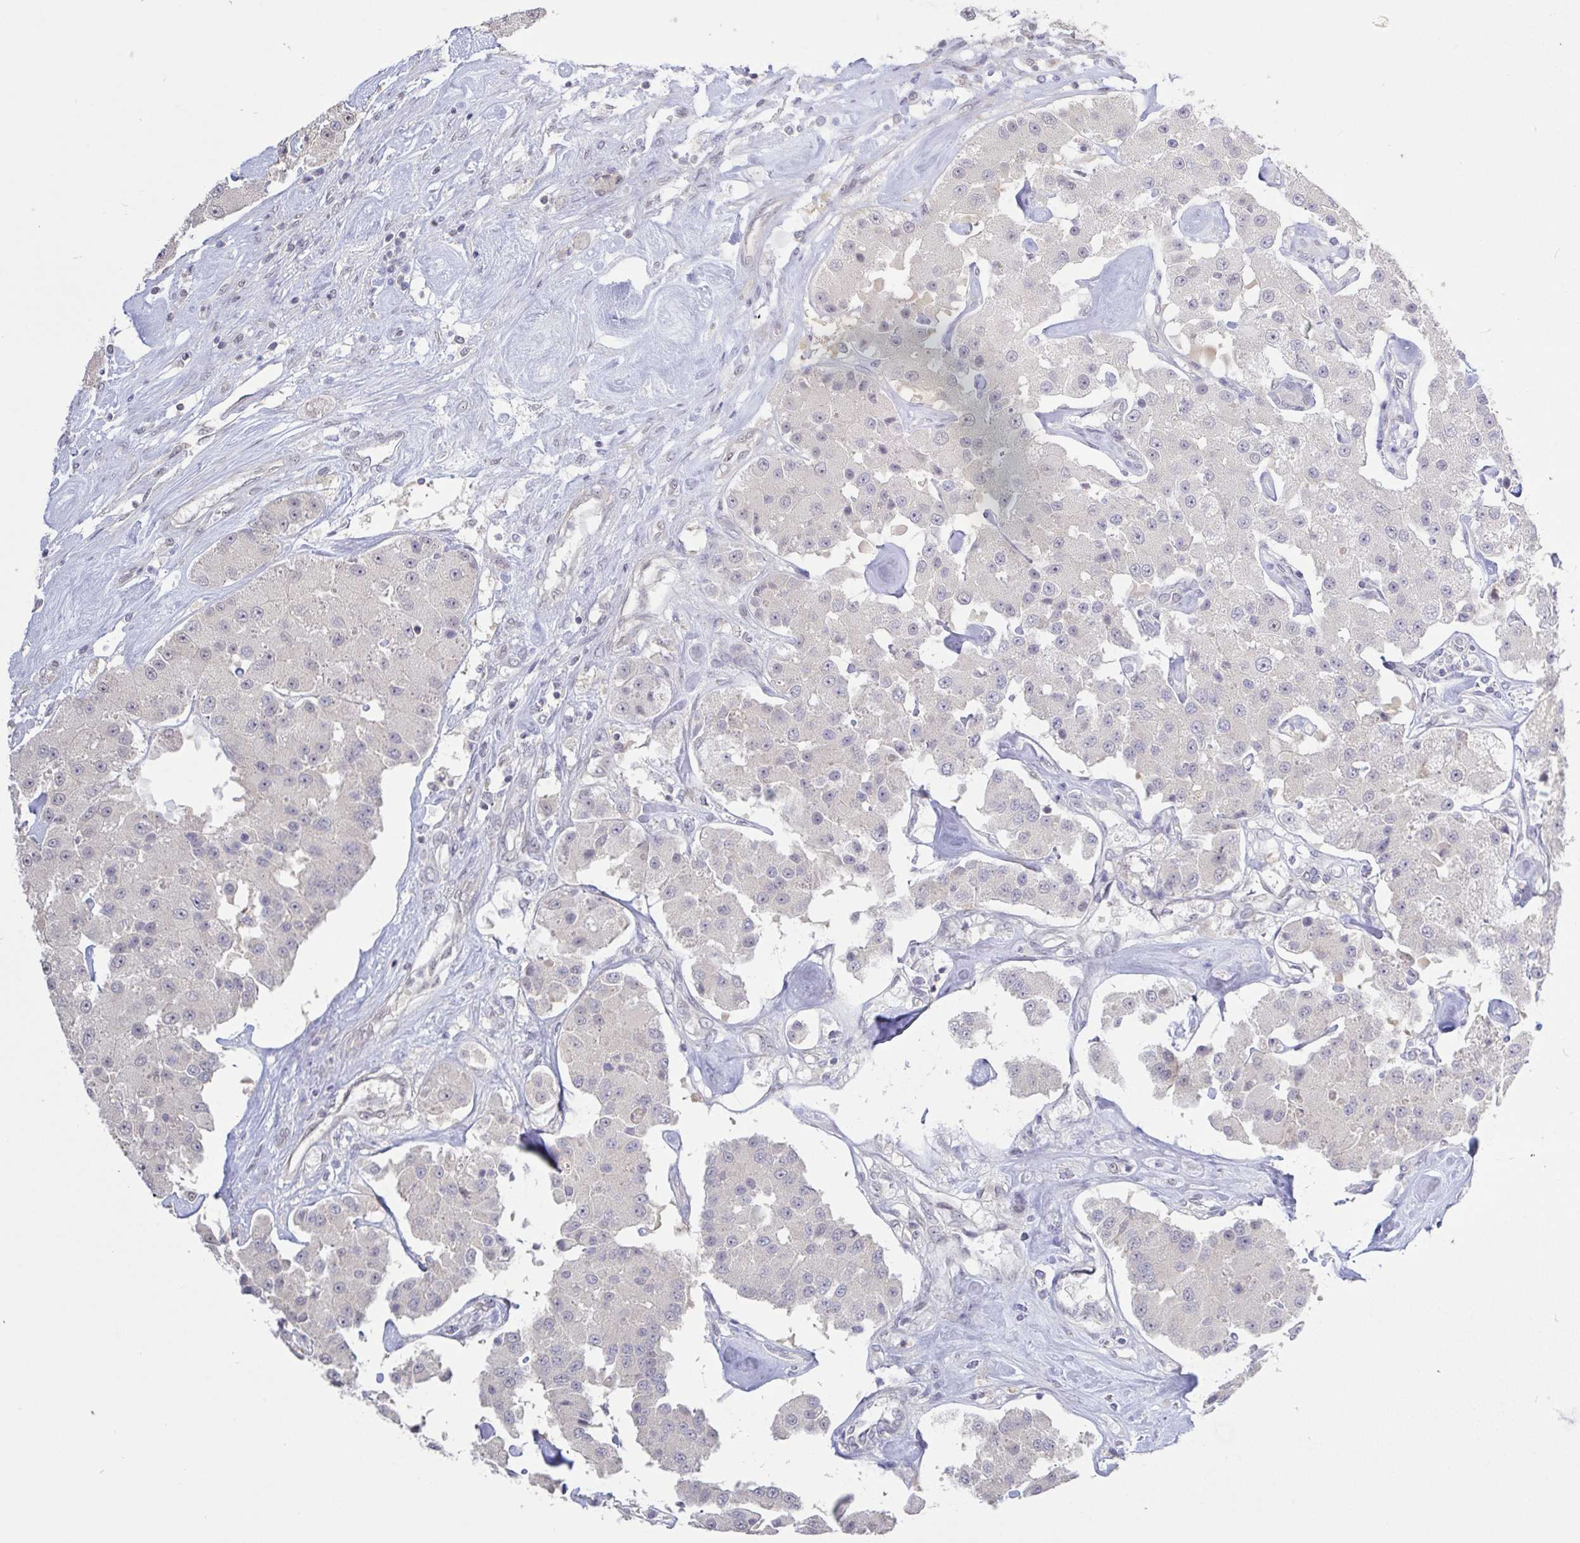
{"staining": {"intensity": "negative", "quantity": "none", "location": "none"}, "tissue": "carcinoid", "cell_type": "Tumor cells", "image_type": "cancer", "snomed": [{"axis": "morphology", "description": "Carcinoid, malignant, NOS"}, {"axis": "topography", "description": "Pancreas"}], "caption": "There is no significant positivity in tumor cells of carcinoid.", "gene": "HYPK", "patient": {"sex": "male", "age": 41}}